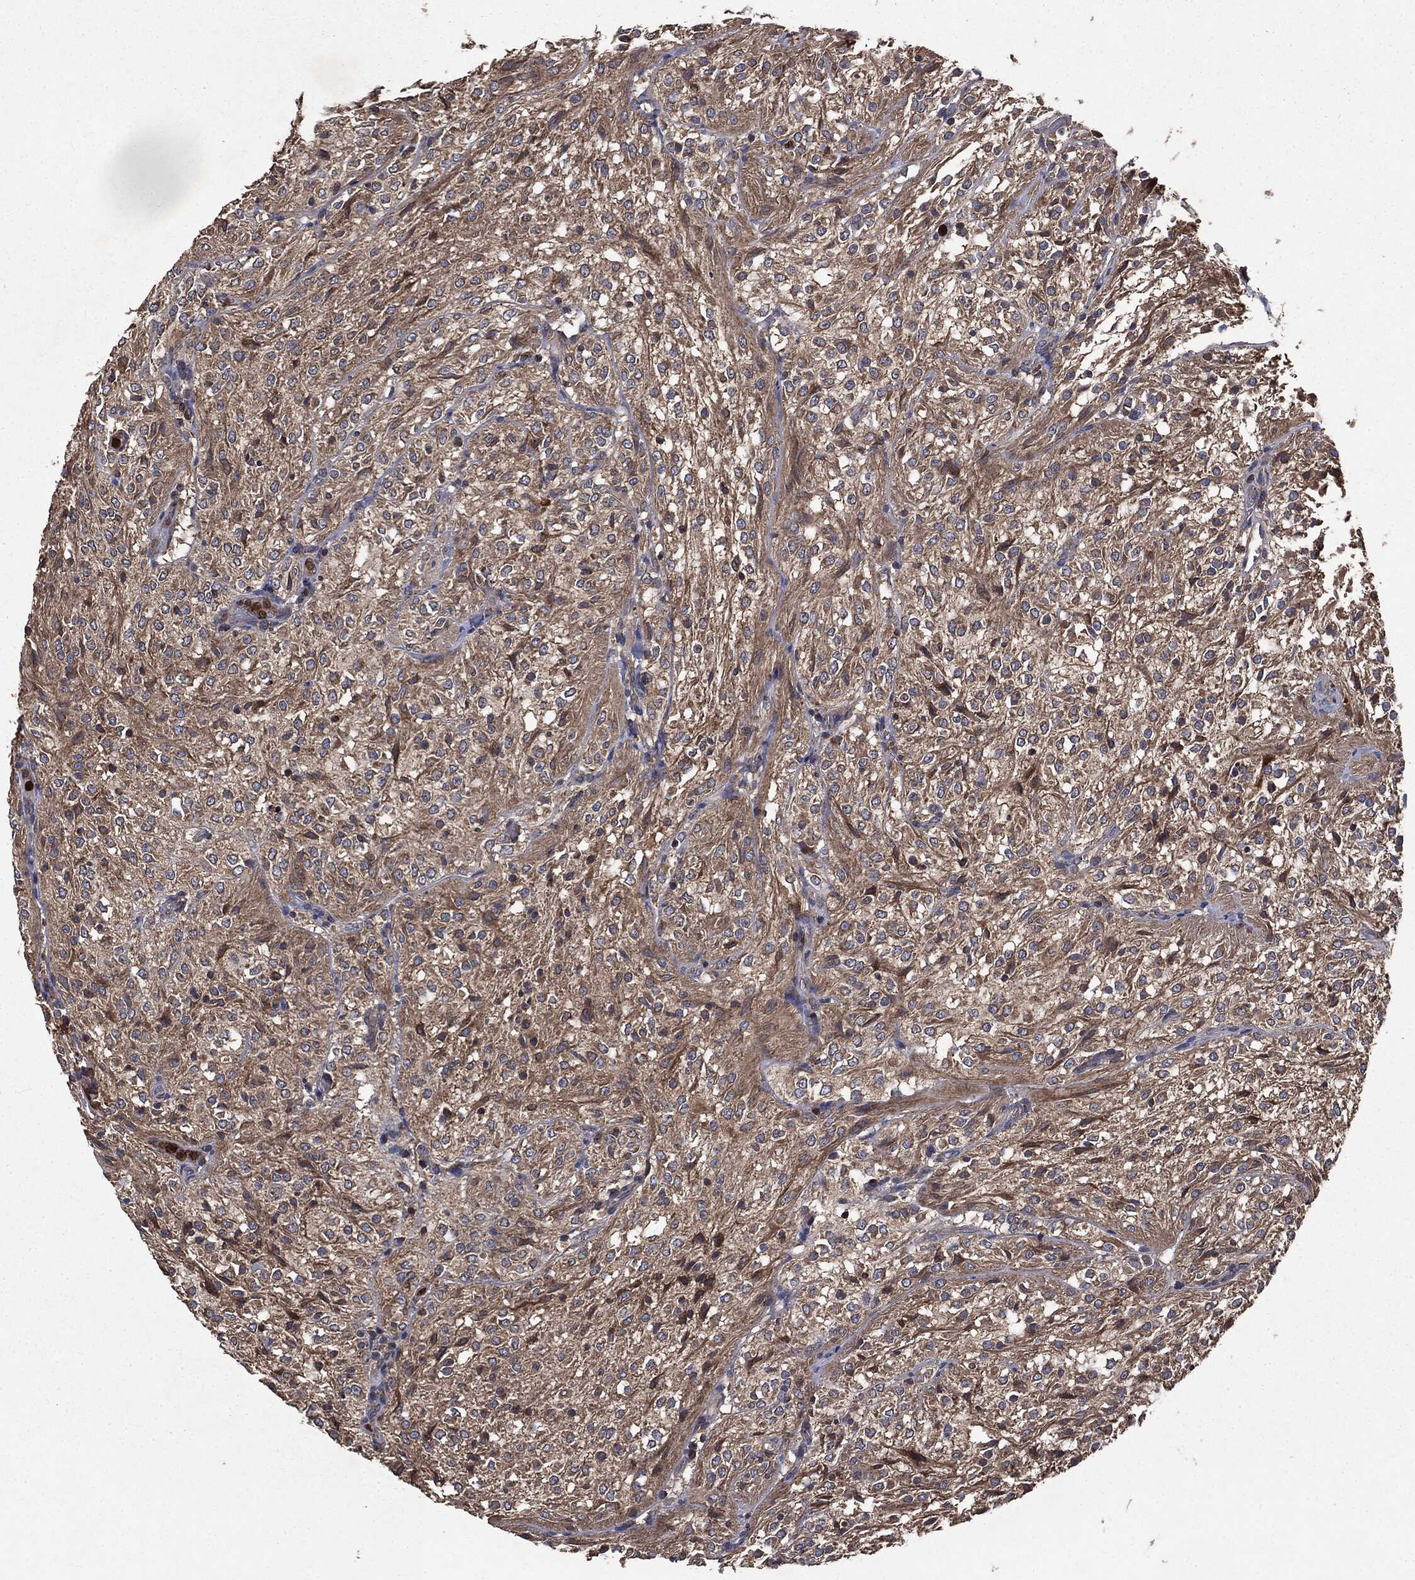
{"staining": {"intensity": "moderate", "quantity": ">75%", "location": "cytoplasmic/membranous"}, "tissue": "glioma", "cell_type": "Tumor cells", "image_type": "cancer", "snomed": [{"axis": "morphology", "description": "Glioma, malignant, Low grade"}, {"axis": "topography", "description": "Brain"}], "caption": "Human malignant glioma (low-grade) stained with a brown dye demonstrates moderate cytoplasmic/membranous positive staining in approximately >75% of tumor cells.", "gene": "MAPK6", "patient": {"sex": "male", "age": 3}}